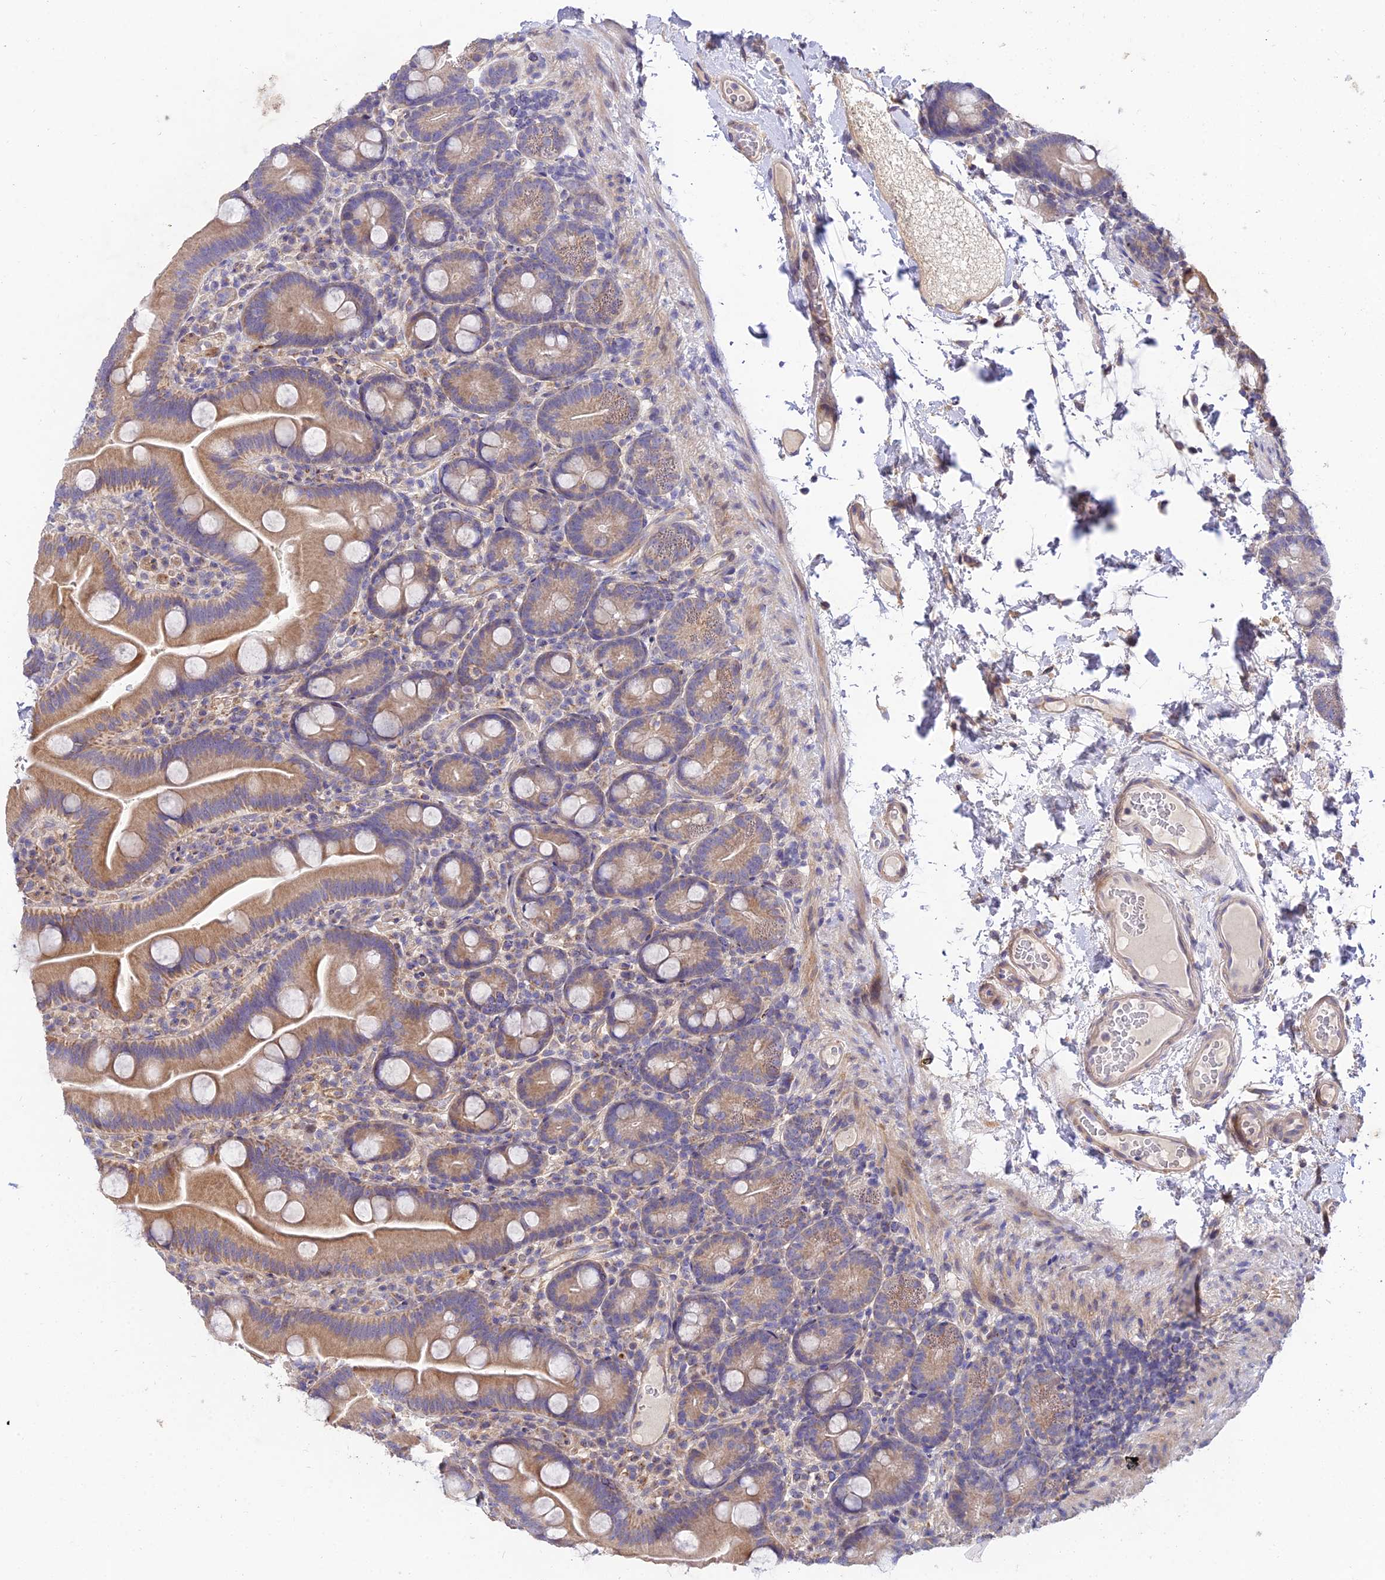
{"staining": {"intensity": "moderate", "quantity": ">75%", "location": "cytoplasmic/membranous"}, "tissue": "small intestine", "cell_type": "Glandular cells", "image_type": "normal", "snomed": [{"axis": "morphology", "description": "Normal tissue, NOS"}, {"axis": "topography", "description": "Small intestine"}], "caption": "A medium amount of moderate cytoplasmic/membranous expression is seen in about >75% of glandular cells in unremarkable small intestine.", "gene": "ARL8A", "patient": {"sex": "female", "age": 68}}